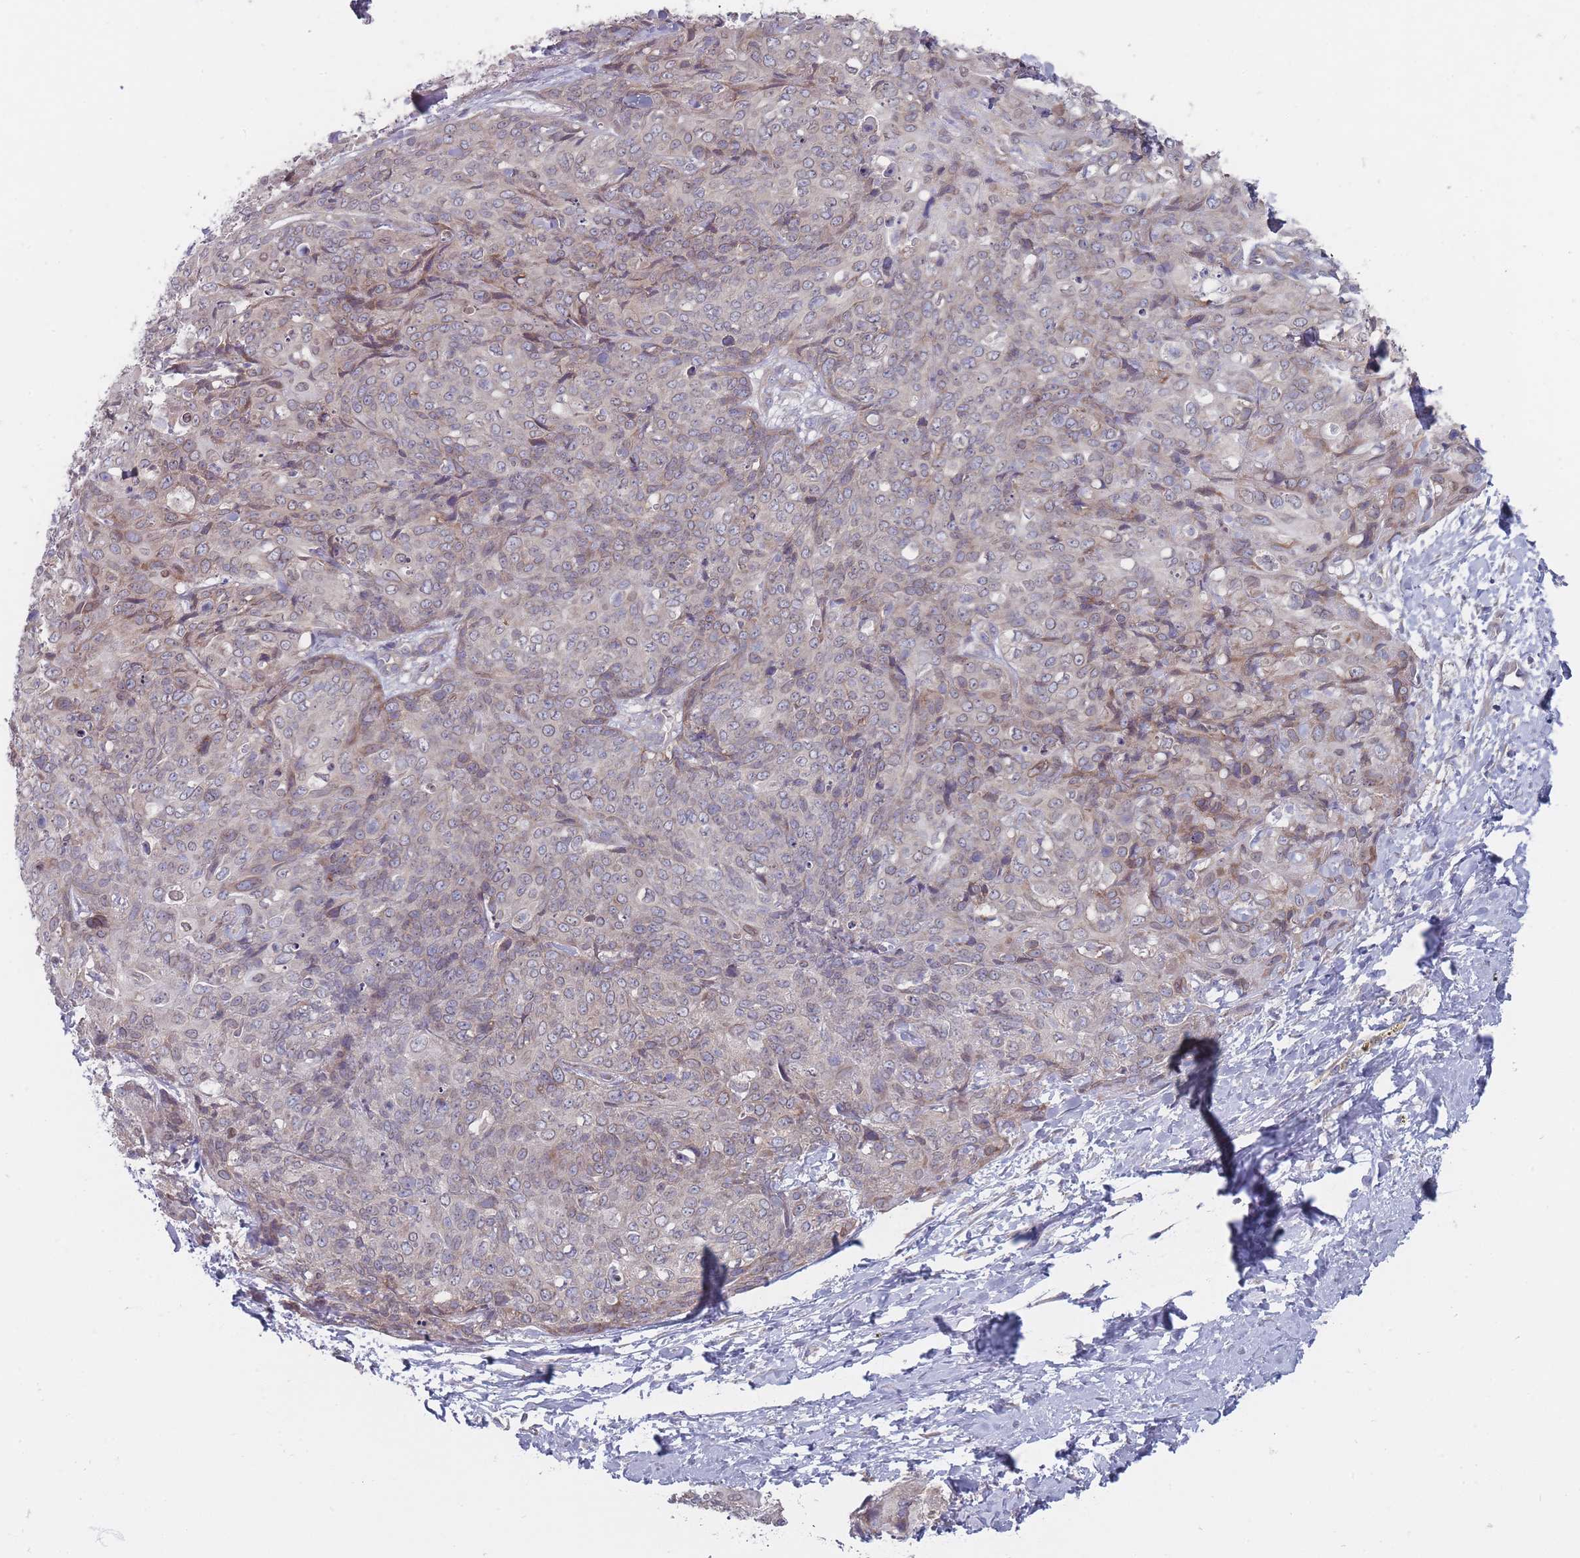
{"staining": {"intensity": "negative", "quantity": "none", "location": "none"}, "tissue": "skin cancer", "cell_type": "Tumor cells", "image_type": "cancer", "snomed": [{"axis": "morphology", "description": "Squamous cell carcinoma, NOS"}, {"axis": "topography", "description": "Skin"}, {"axis": "topography", "description": "Vulva"}], "caption": "Immunohistochemical staining of human skin cancer reveals no significant positivity in tumor cells.", "gene": "PCDH12", "patient": {"sex": "female", "age": 85}}